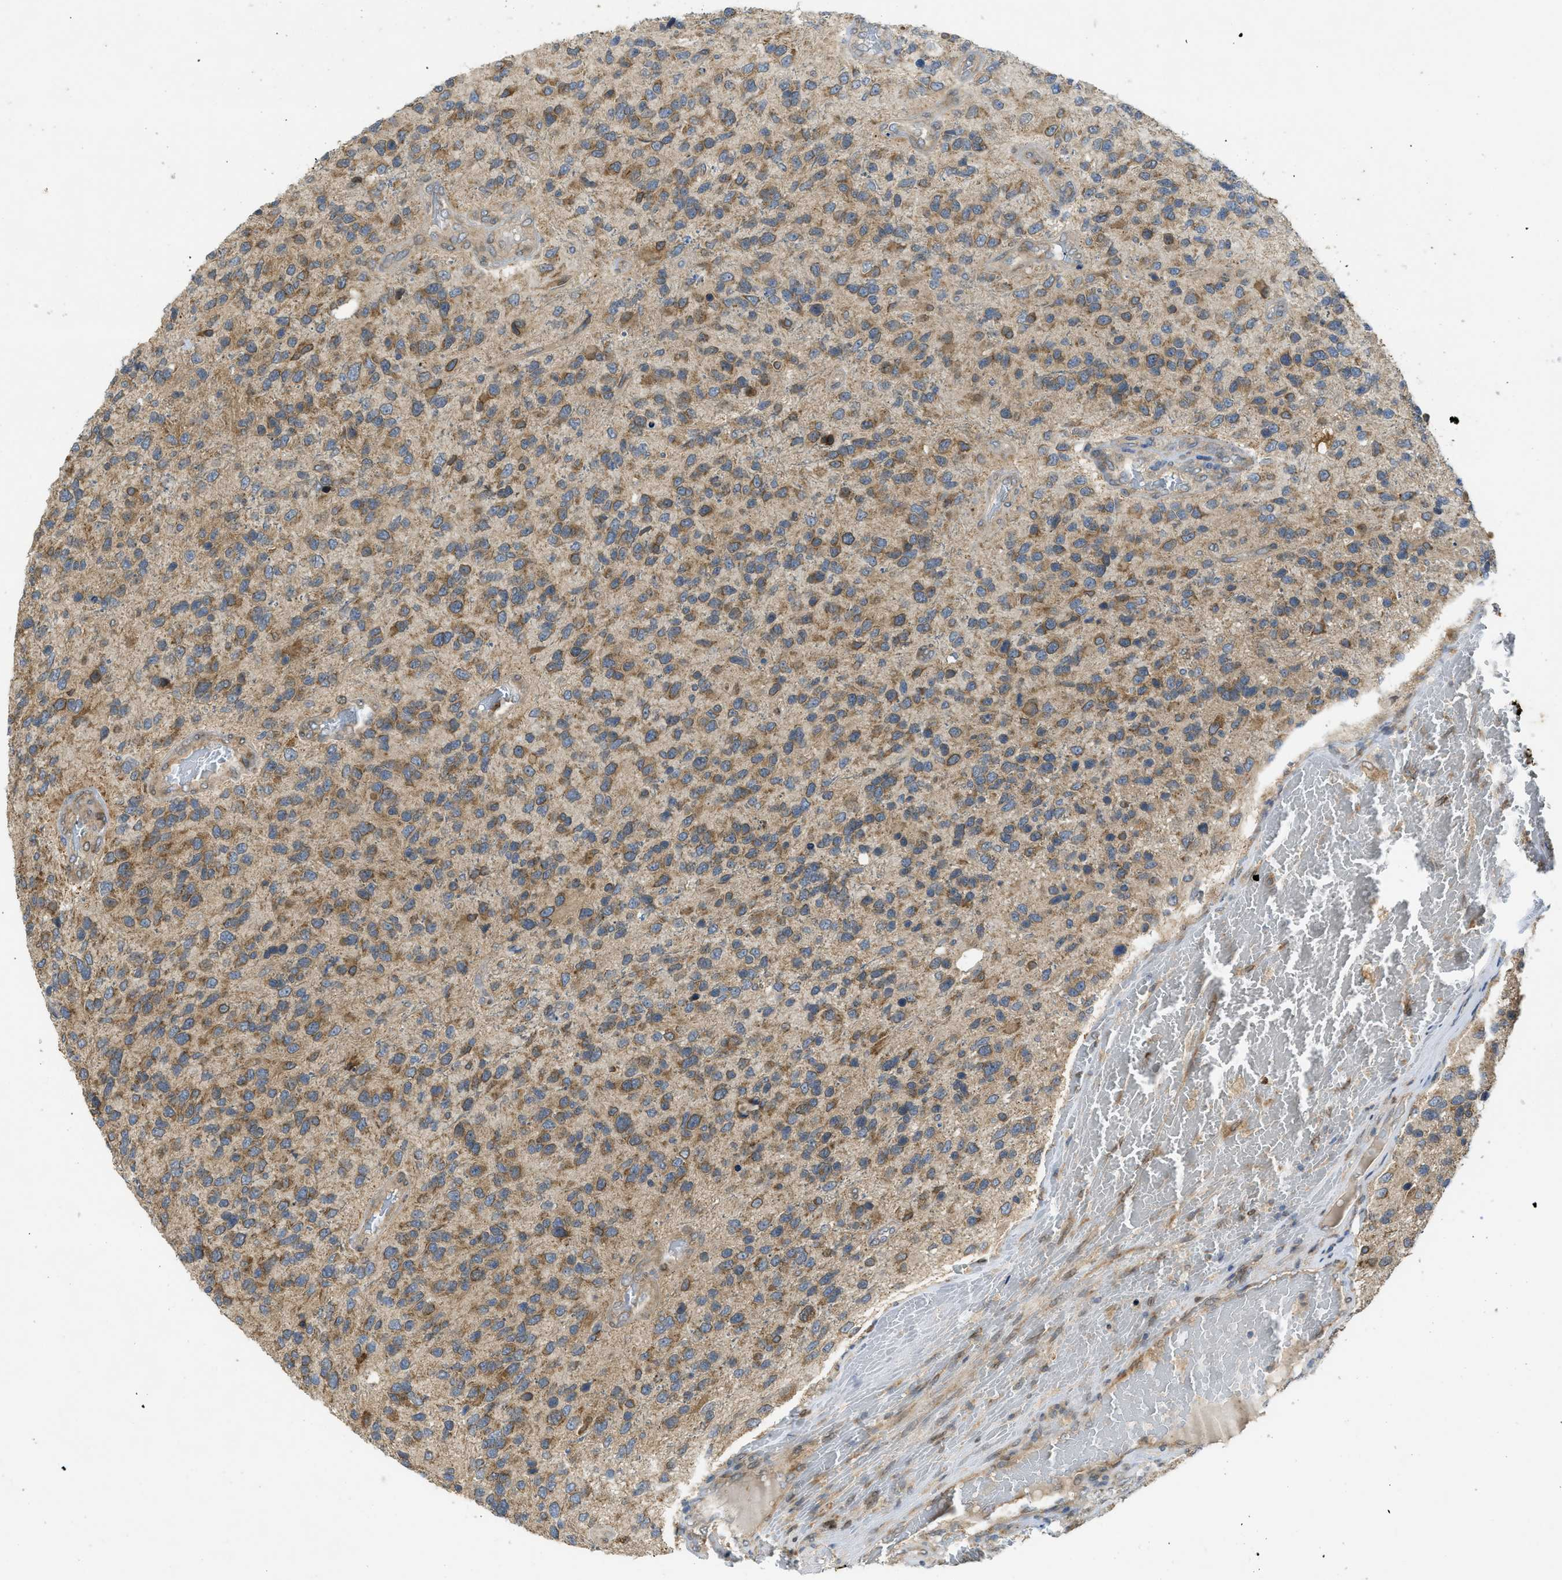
{"staining": {"intensity": "moderate", "quantity": "25%-75%", "location": "cytoplasmic/membranous"}, "tissue": "glioma", "cell_type": "Tumor cells", "image_type": "cancer", "snomed": [{"axis": "morphology", "description": "Glioma, malignant, High grade"}, {"axis": "topography", "description": "Brain"}], "caption": "Immunohistochemistry of human glioma demonstrates medium levels of moderate cytoplasmic/membranous expression in approximately 25%-75% of tumor cells.", "gene": "EIF2AK3", "patient": {"sex": "female", "age": 58}}